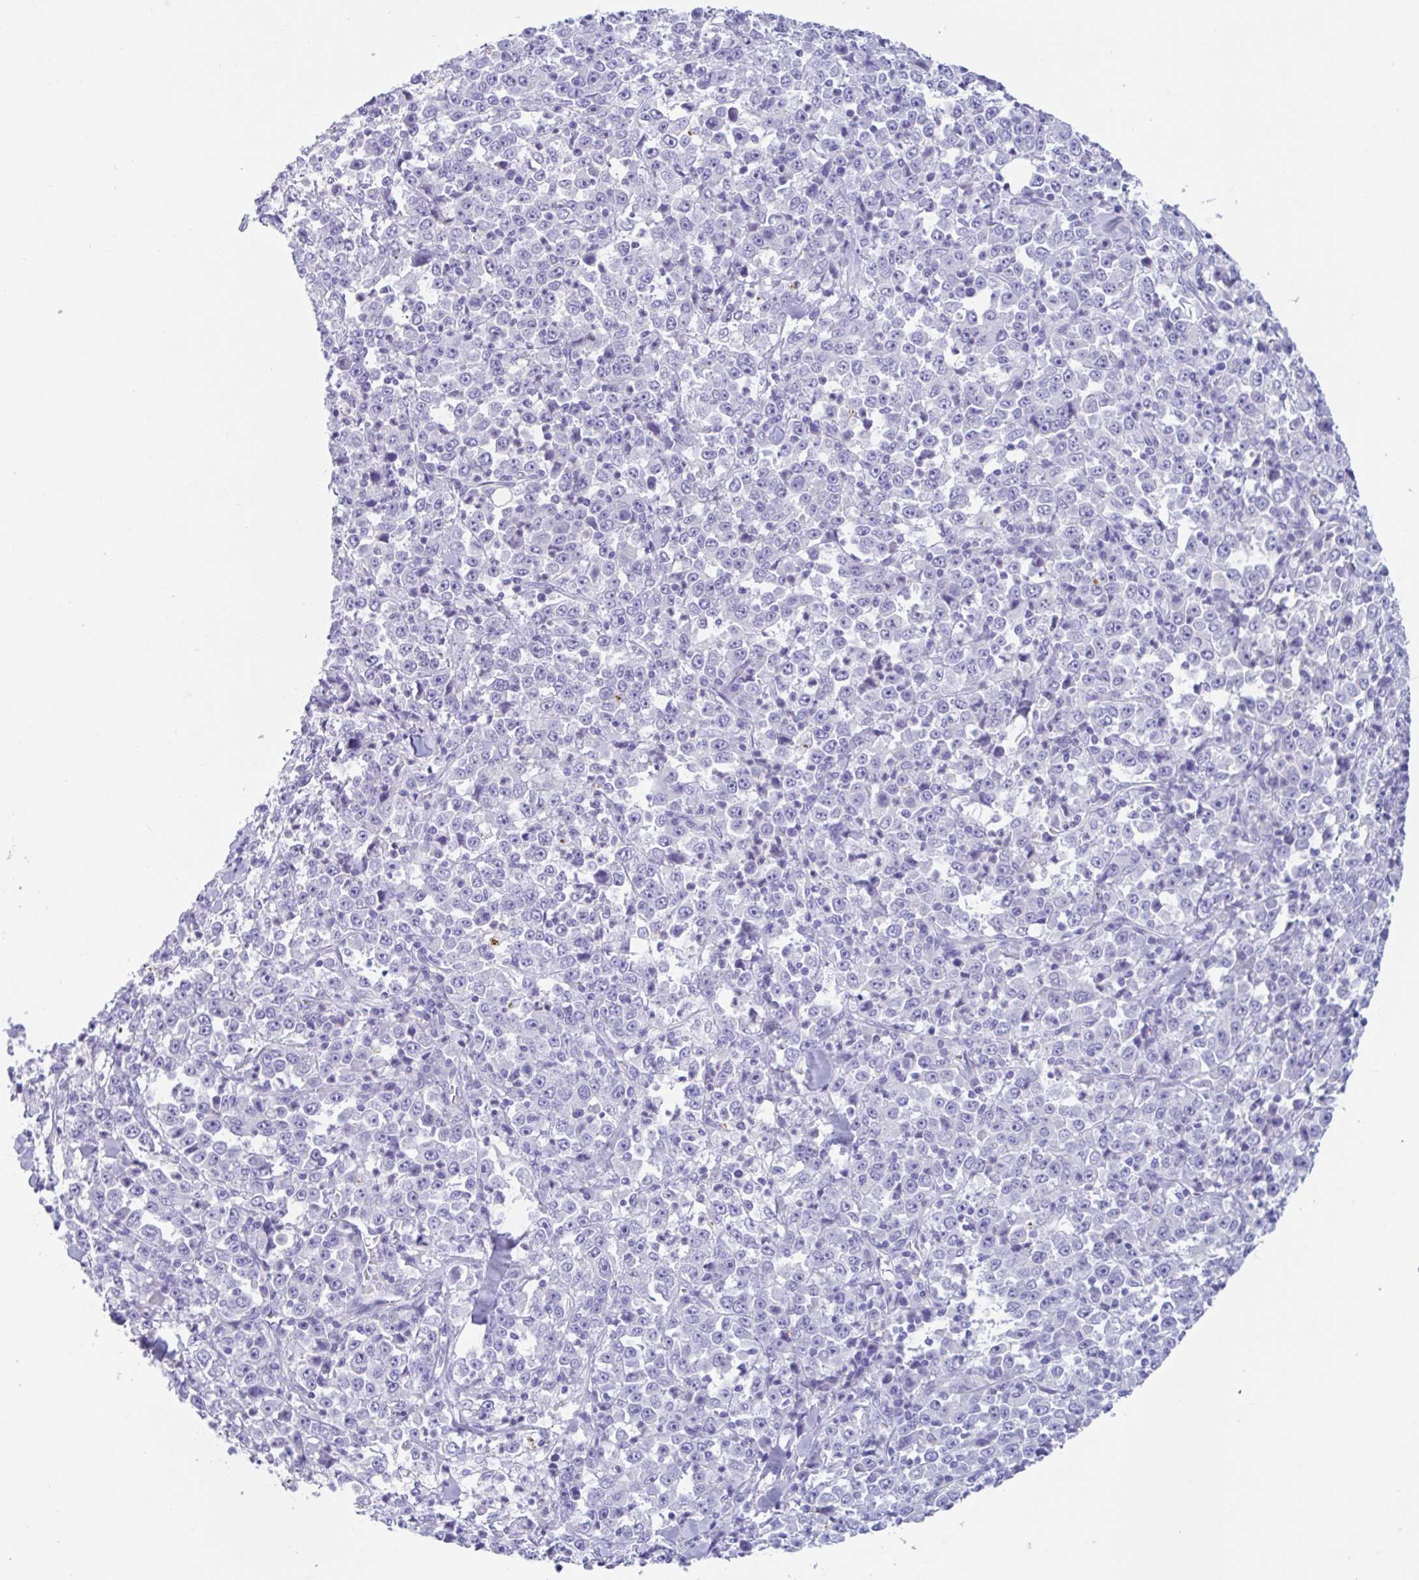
{"staining": {"intensity": "negative", "quantity": "none", "location": "none"}, "tissue": "stomach cancer", "cell_type": "Tumor cells", "image_type": "cancer", "snomed": [{"axis": "morphology", "description": "Normal tissue, NOS"}, {"axis": "morphology", "description": "Adenocarcinoma, NOS"}, {"axis": "topography", "description": "Stomach, upper"}, {"axis": "topography", "description": "Stomach"}], "caption": "A micrograph of stomach adenocarcinoma stained for a protein exhibits no brown staining in tumor cells.", "gene": "OR6N2", "patient": {"sex": "male", "age": 59}}